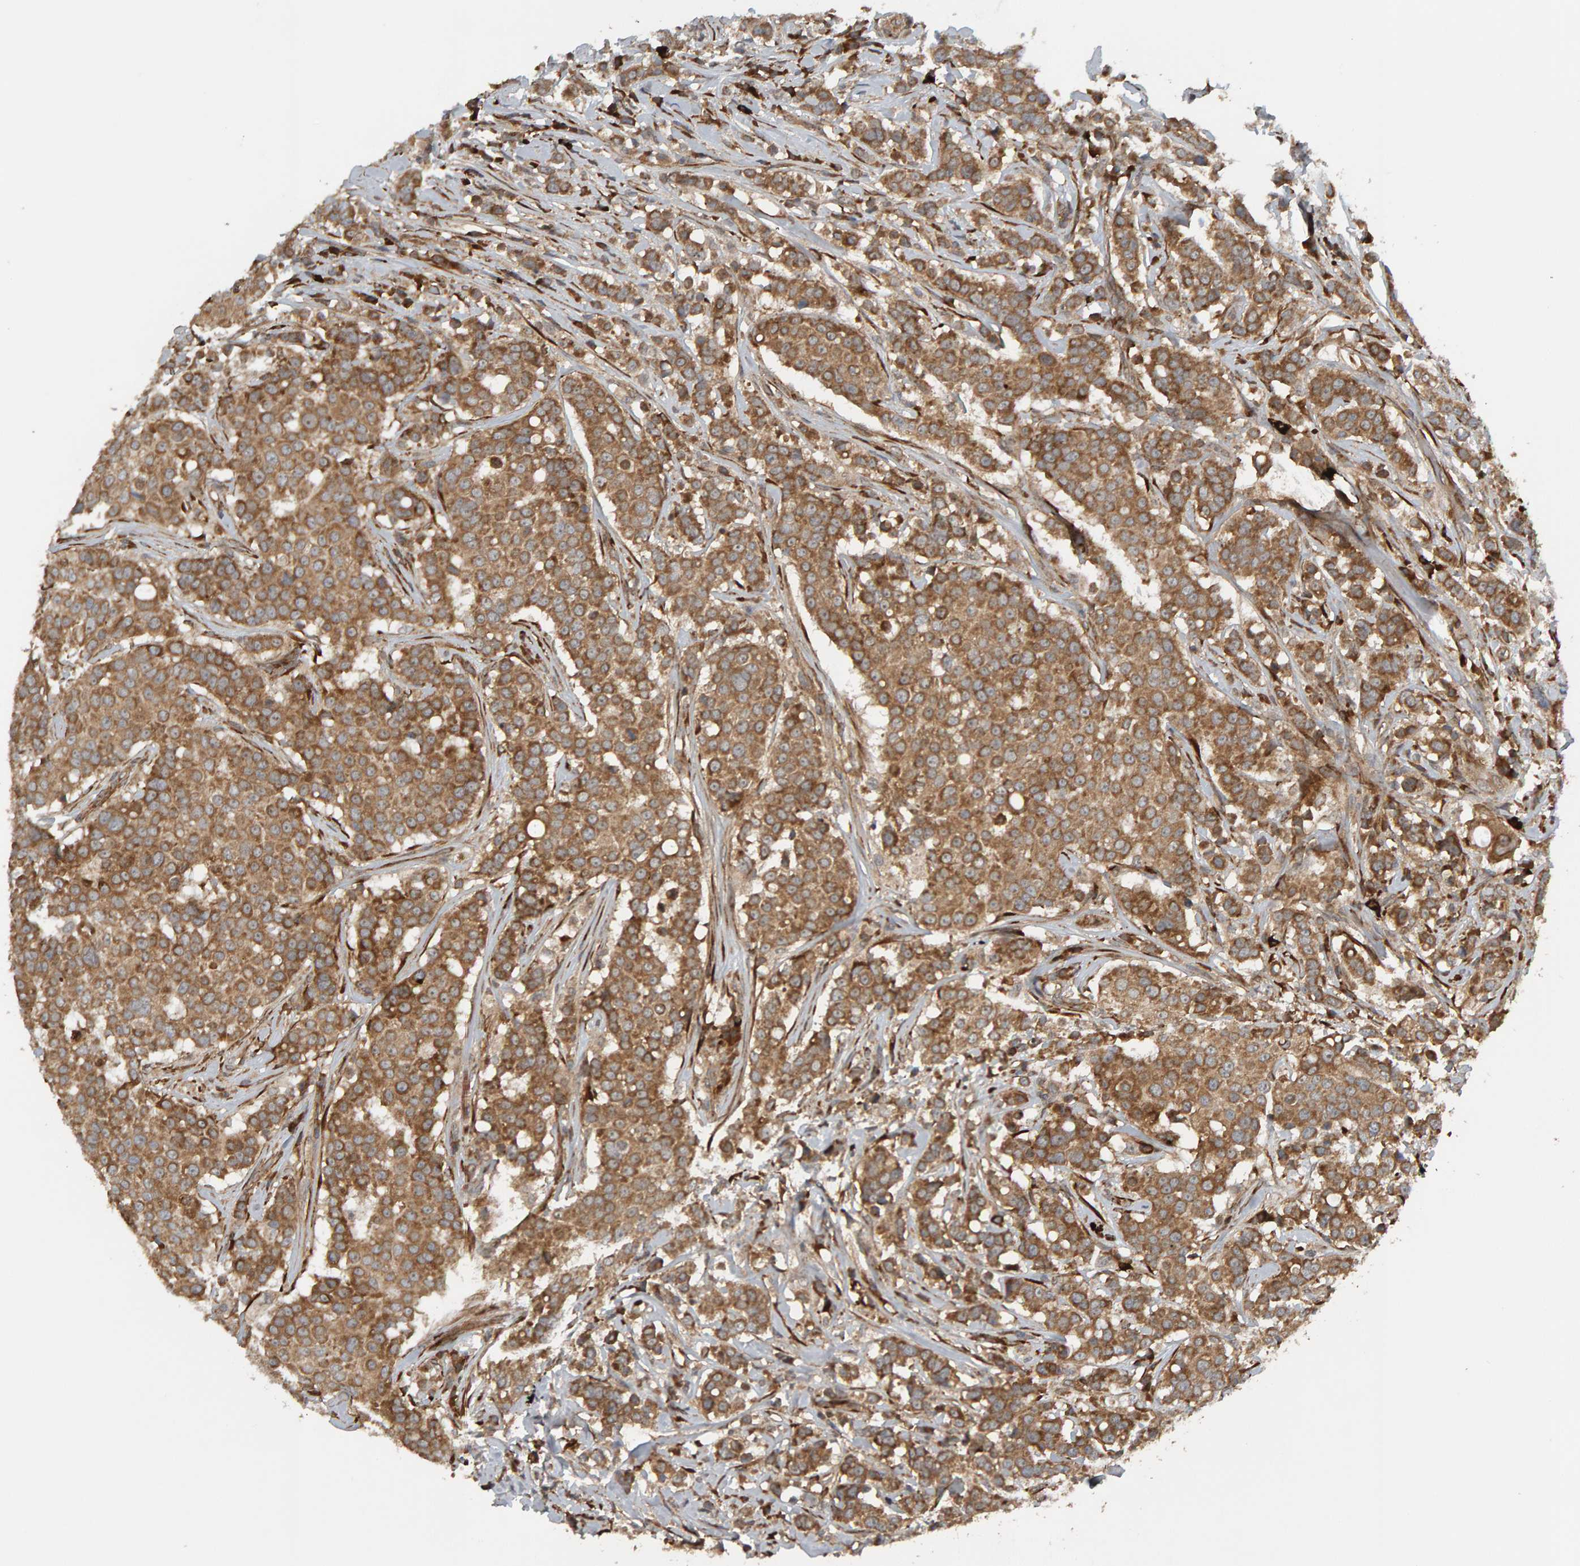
{"staining": {"intensity": "moderate", "quantity": ">75%", "location": "cytoplasmic/membranous"}, "tissue": "breast cancer", "cell_type": "Tumor cells", "image_type": "cancer", "snomed": [{"axis": "morphology", "description": "Duct carcinoma"}, {"axis": "topography", "description": "Breast"}], "caption": "Breast infiltrating ductal carcinoma stained with a protein marker exhibits moderate staining in tumor cells.", "gene": "ZFAND1", "patient": {"sex": "female", "age": 27}}